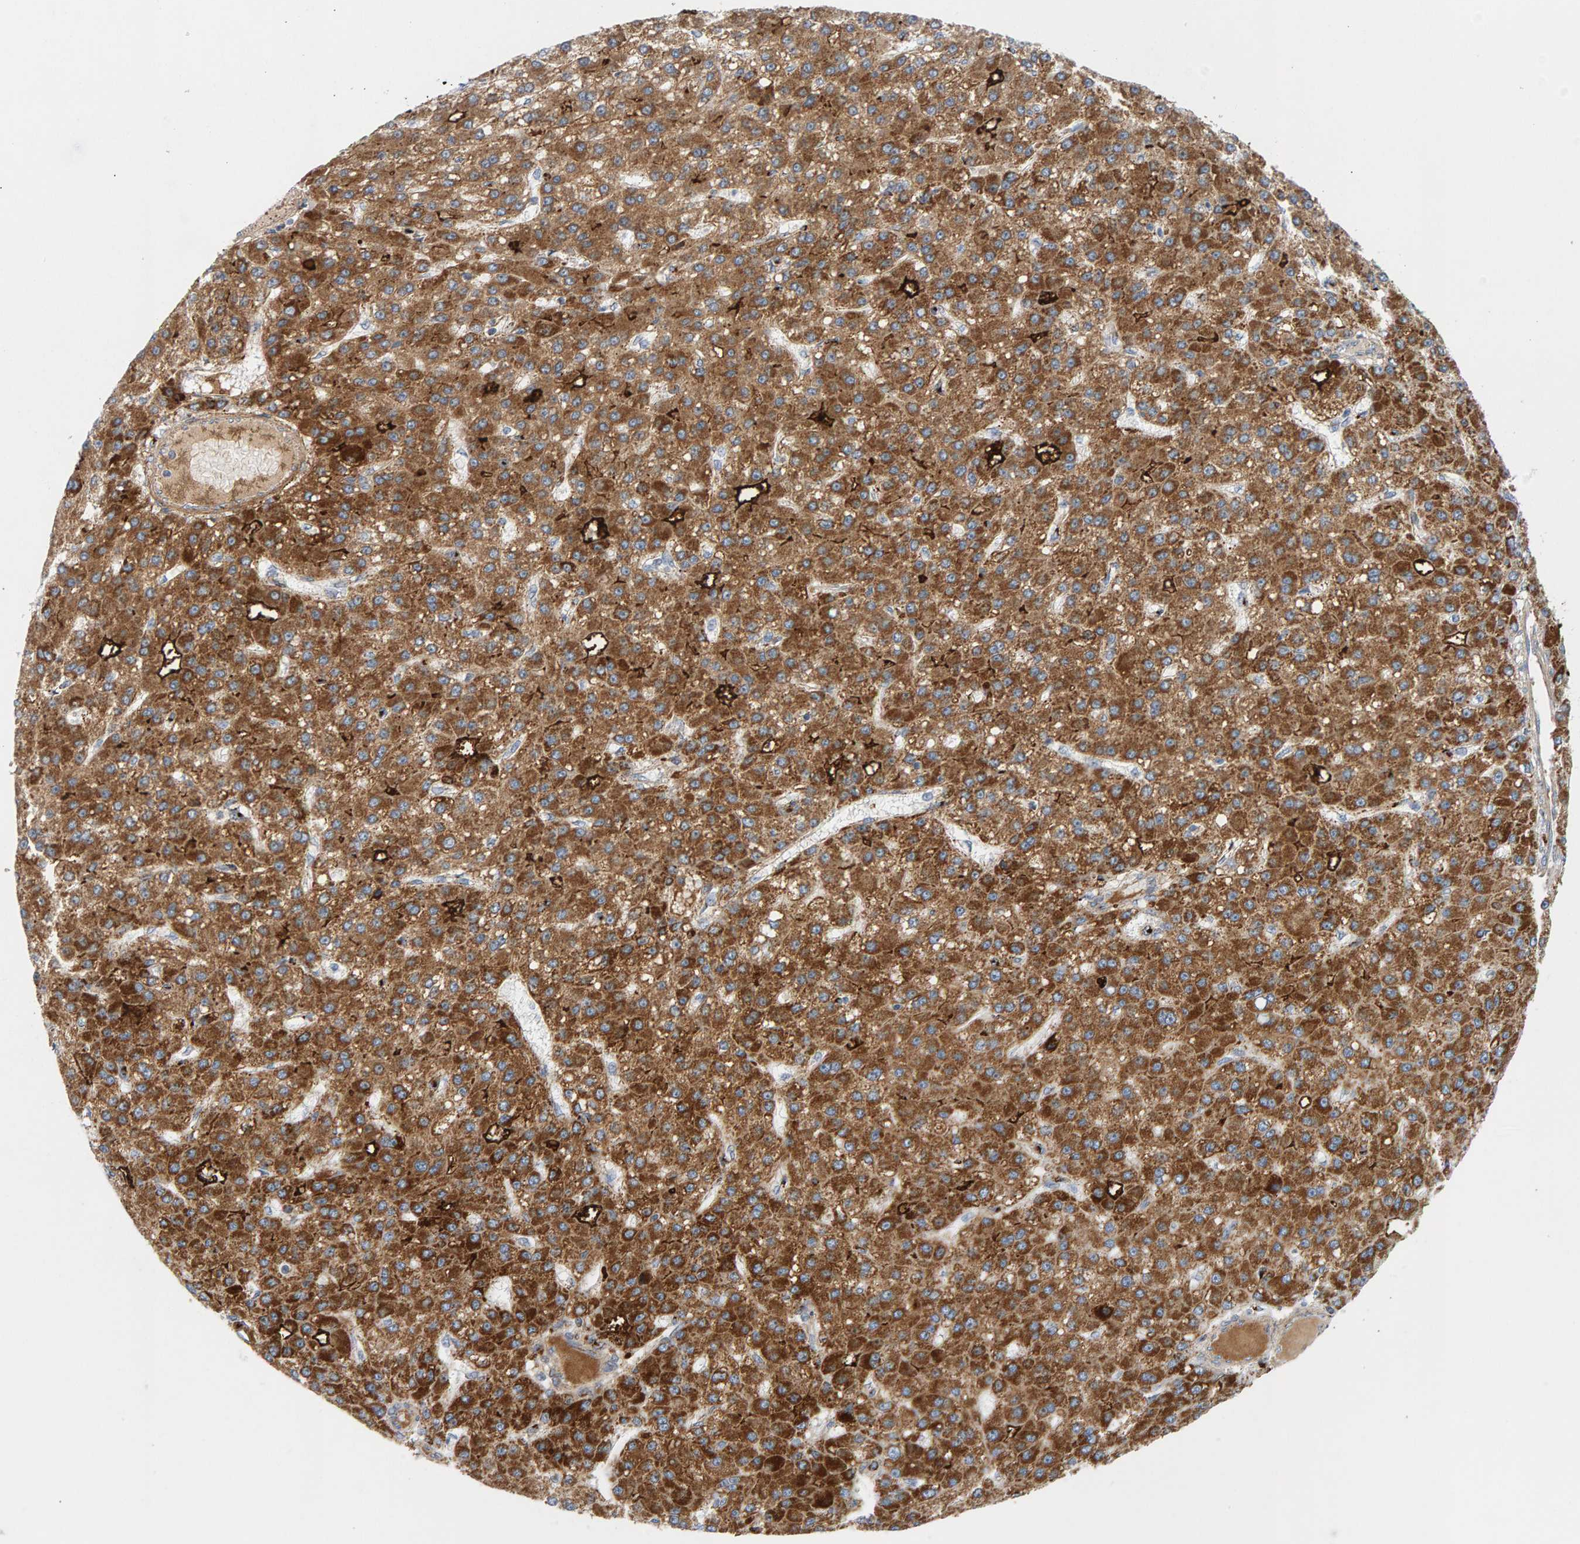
{"staining": {"intensity": "strong", "quantity": ">75%", "location": "cytoplasmic/membranous"}, "tissue": "liver cancer", "cell_type": "Tumor cells", "image_type": "cancer", "snomed": [{"axis": "morphology", "description": "Carcinoma, Hepatocellular, NOS"}, {"axis": "topography", "description": "Liver"}], "caption": "Strong cytoplasmic/membranous positivity for a protein is appreciated in approximately >75% of tumor cells of liver cancer (hepatocellular carcinoma) using IHC.", "gene": "GGTA1", "patient": {"sex": "male", "age": 67}}